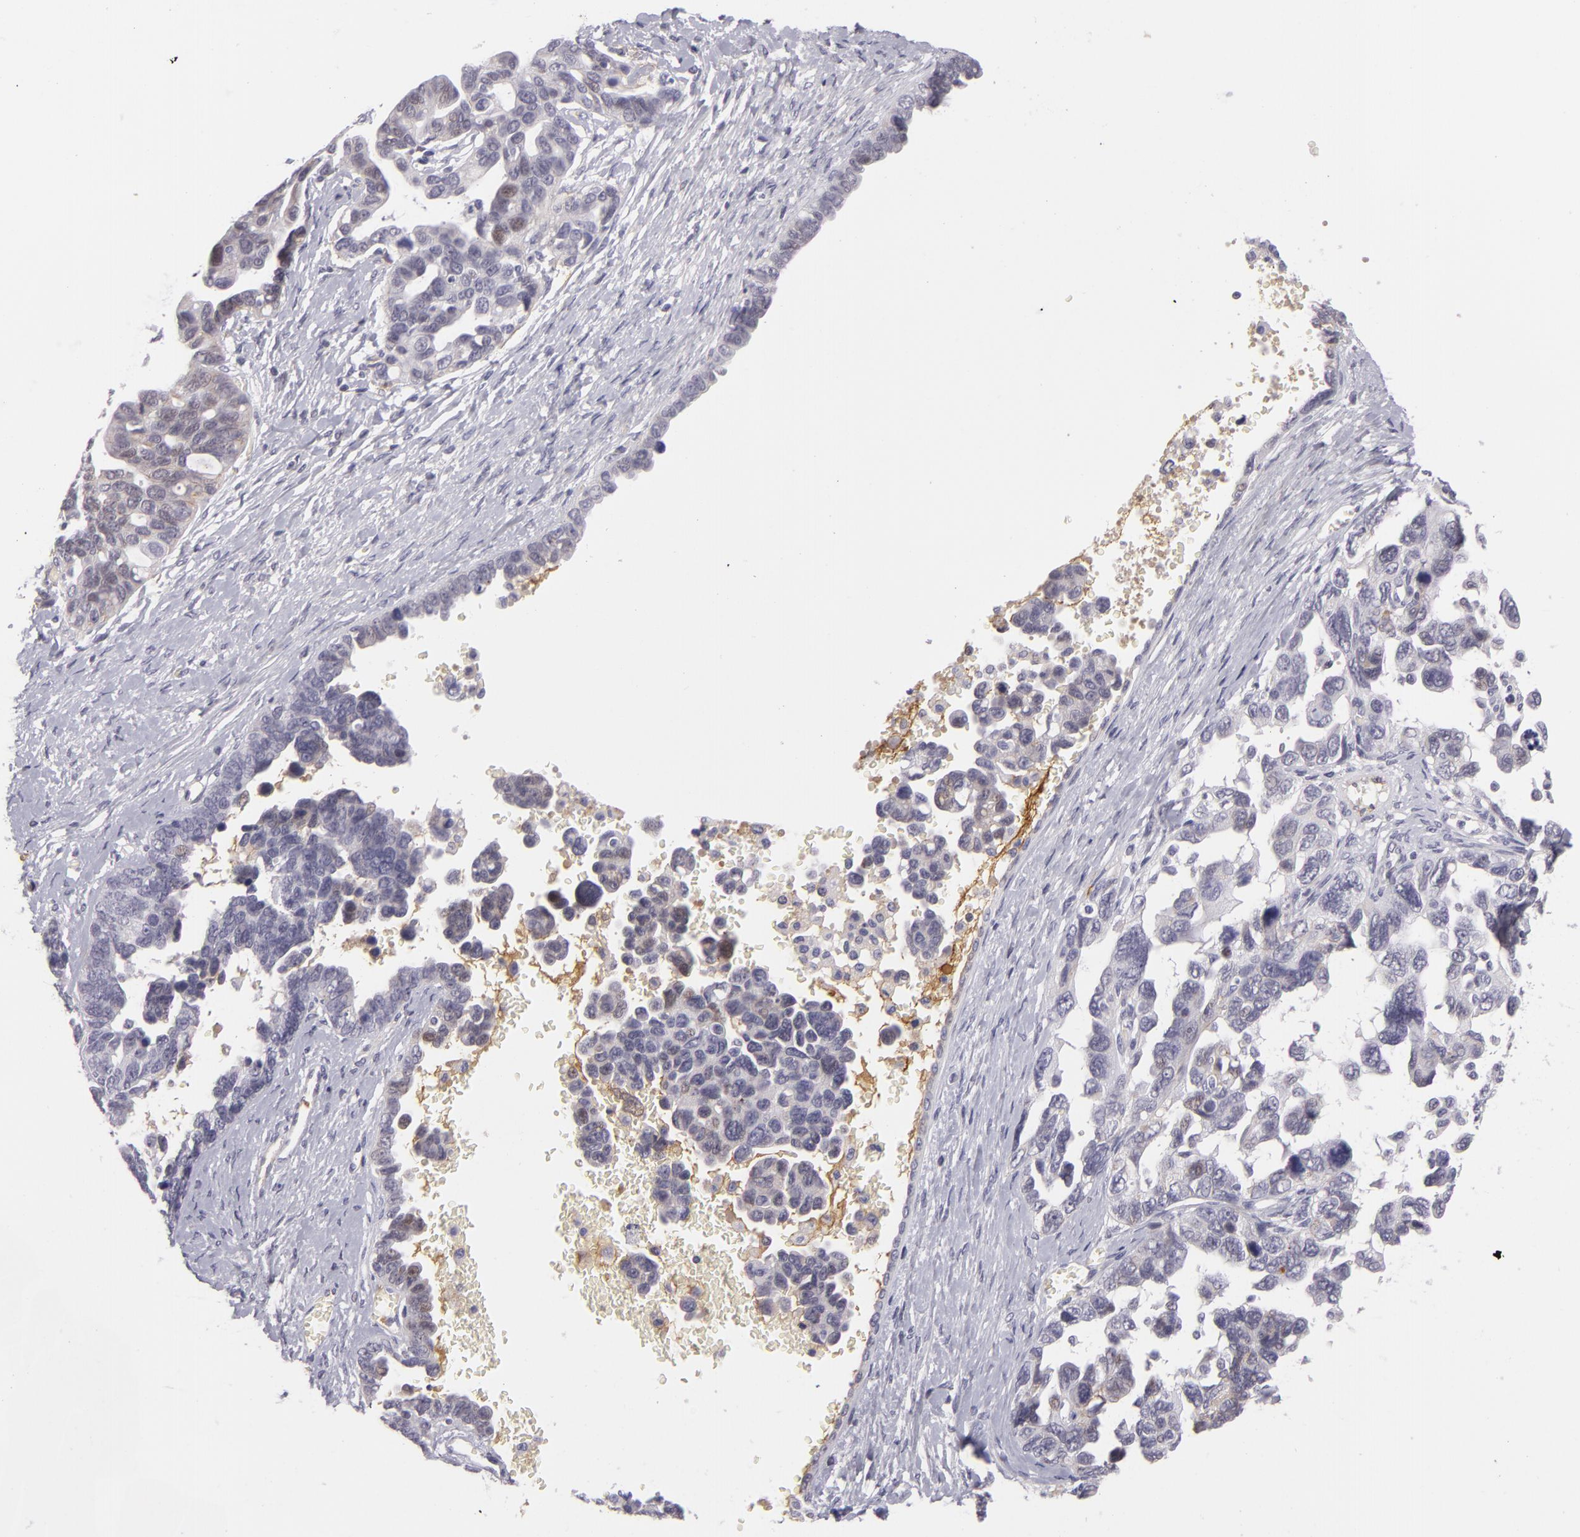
{"staining": {"intensity": "negative", "quantity": "none", "location": "none"}, "tissue": "ovarian cancer", "cell_type": "Tumor cells", "image_type": "cancer", "snomed": [{"axis": "morphology", "description": "Cystadenocarcinoma, serous, NOS"}, {"axis": "topography", "description": "Ovary"}], "caption": "IHC micrograph of human serous cystadenocarcinoma (ovarian) stained for a protein (brown), which demonstrates no staining in tumor cells.", "gene": "CTNNB1", "patient": {"sex": "female", "age": 69}}